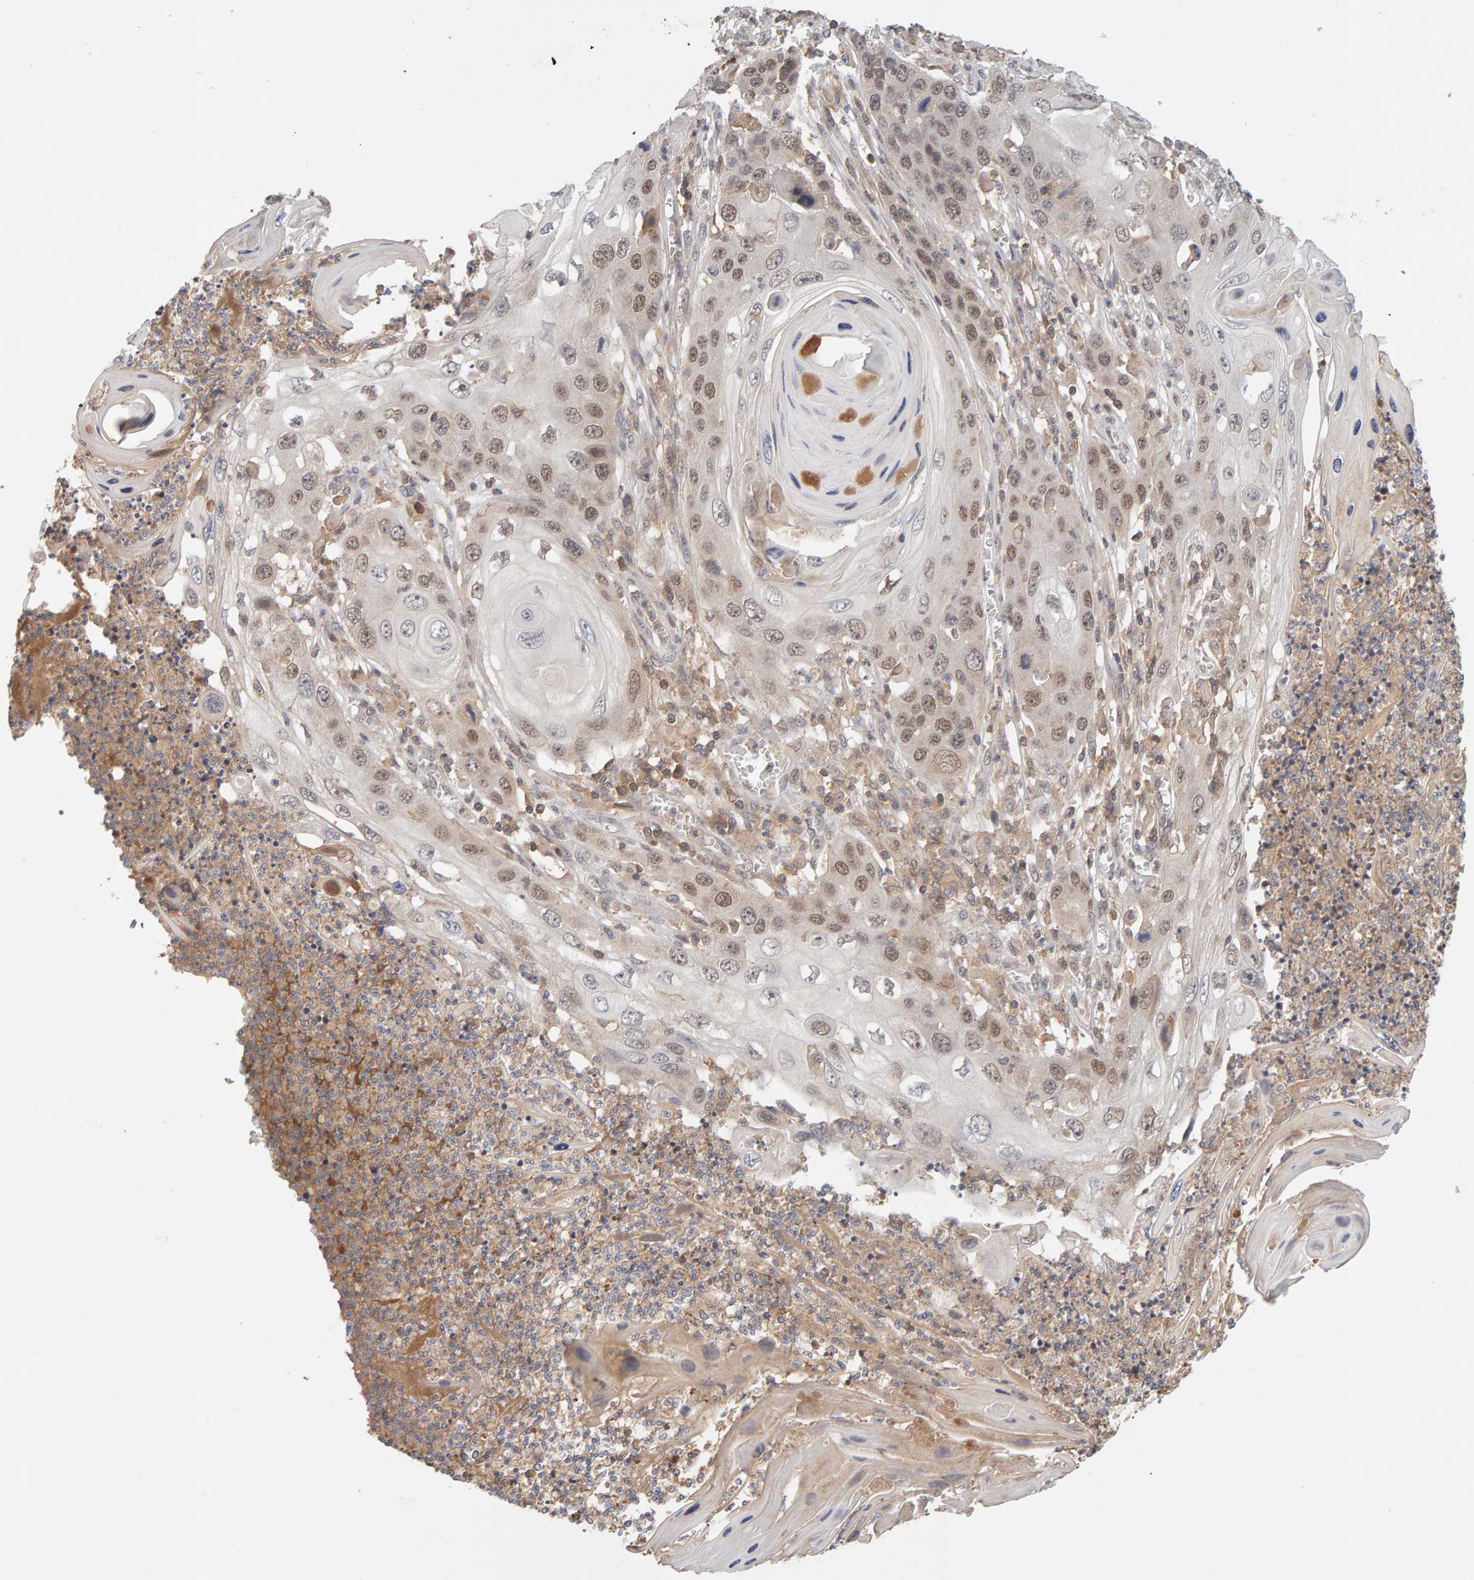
{"staining": {"intensity": "weak", "quantity": "25%-75%", "location": "cytoplasmic/membranous,nuclear"}, "tissue": "skin cancer", "cell_type": "Tumor cells", "image_type": "cancer", "snomed": [{"axis": "morphology", "description": "Squamous cell carcinoma, NOS"}, {"axis": "topography", "description": "Skin"}], "caption": "Brown immunohistochemical staining in human skin squamous cell carcinoma reveals weak cytoplasmic/membranous and nuclear staining in approximately 25%-75% of tumor cells. (DAB (3,3'-diaminobenzidine) IHC, brown staining for protein, blue staining for nuclei).", "gene": "NUDCD1", "patient": {"sex": "male", "age": 55}}